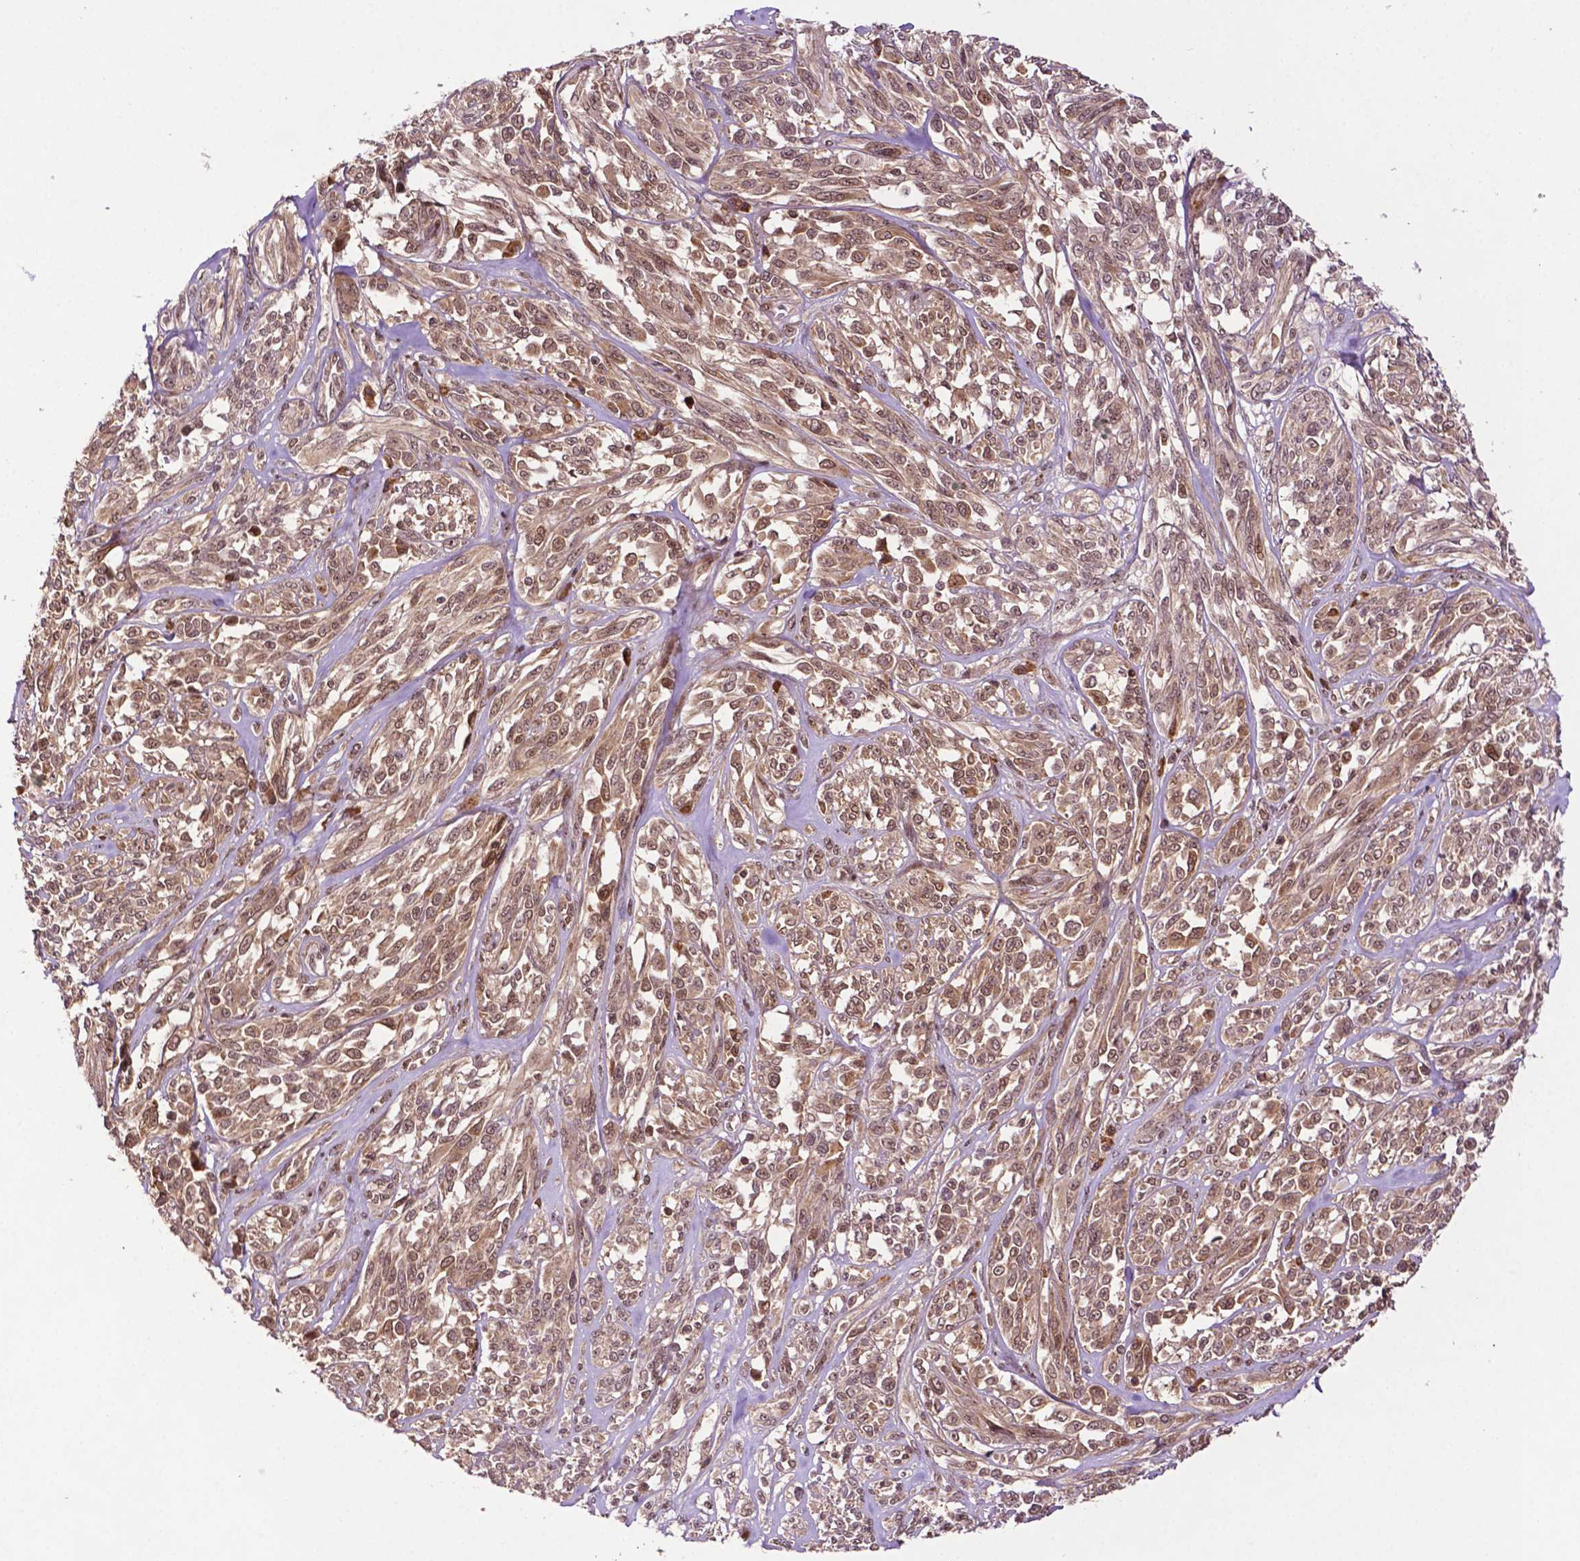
{"staining": {"intensity": "moderate", "quantity": ">75%", "location": "cytoplasmic/membranous,nuclear"}, "tissue": "melanoma", "cell_type": "Tumor cells", "image_type": "cancer", "snomed": [{"axis": "morphology", "description": "Malignant melanoma, NOS"}, {"axis": "topography", "description": "Skin"}], "caption": "The image reveals immunohistochemical staining of malignant melanoma. There is moderate cytoplasmic/membranous and nuclear positivity is seen in approximately >75% of tumor cells.", "gene": "TMX2", "patient": {"sex": "female", "age": 91}}